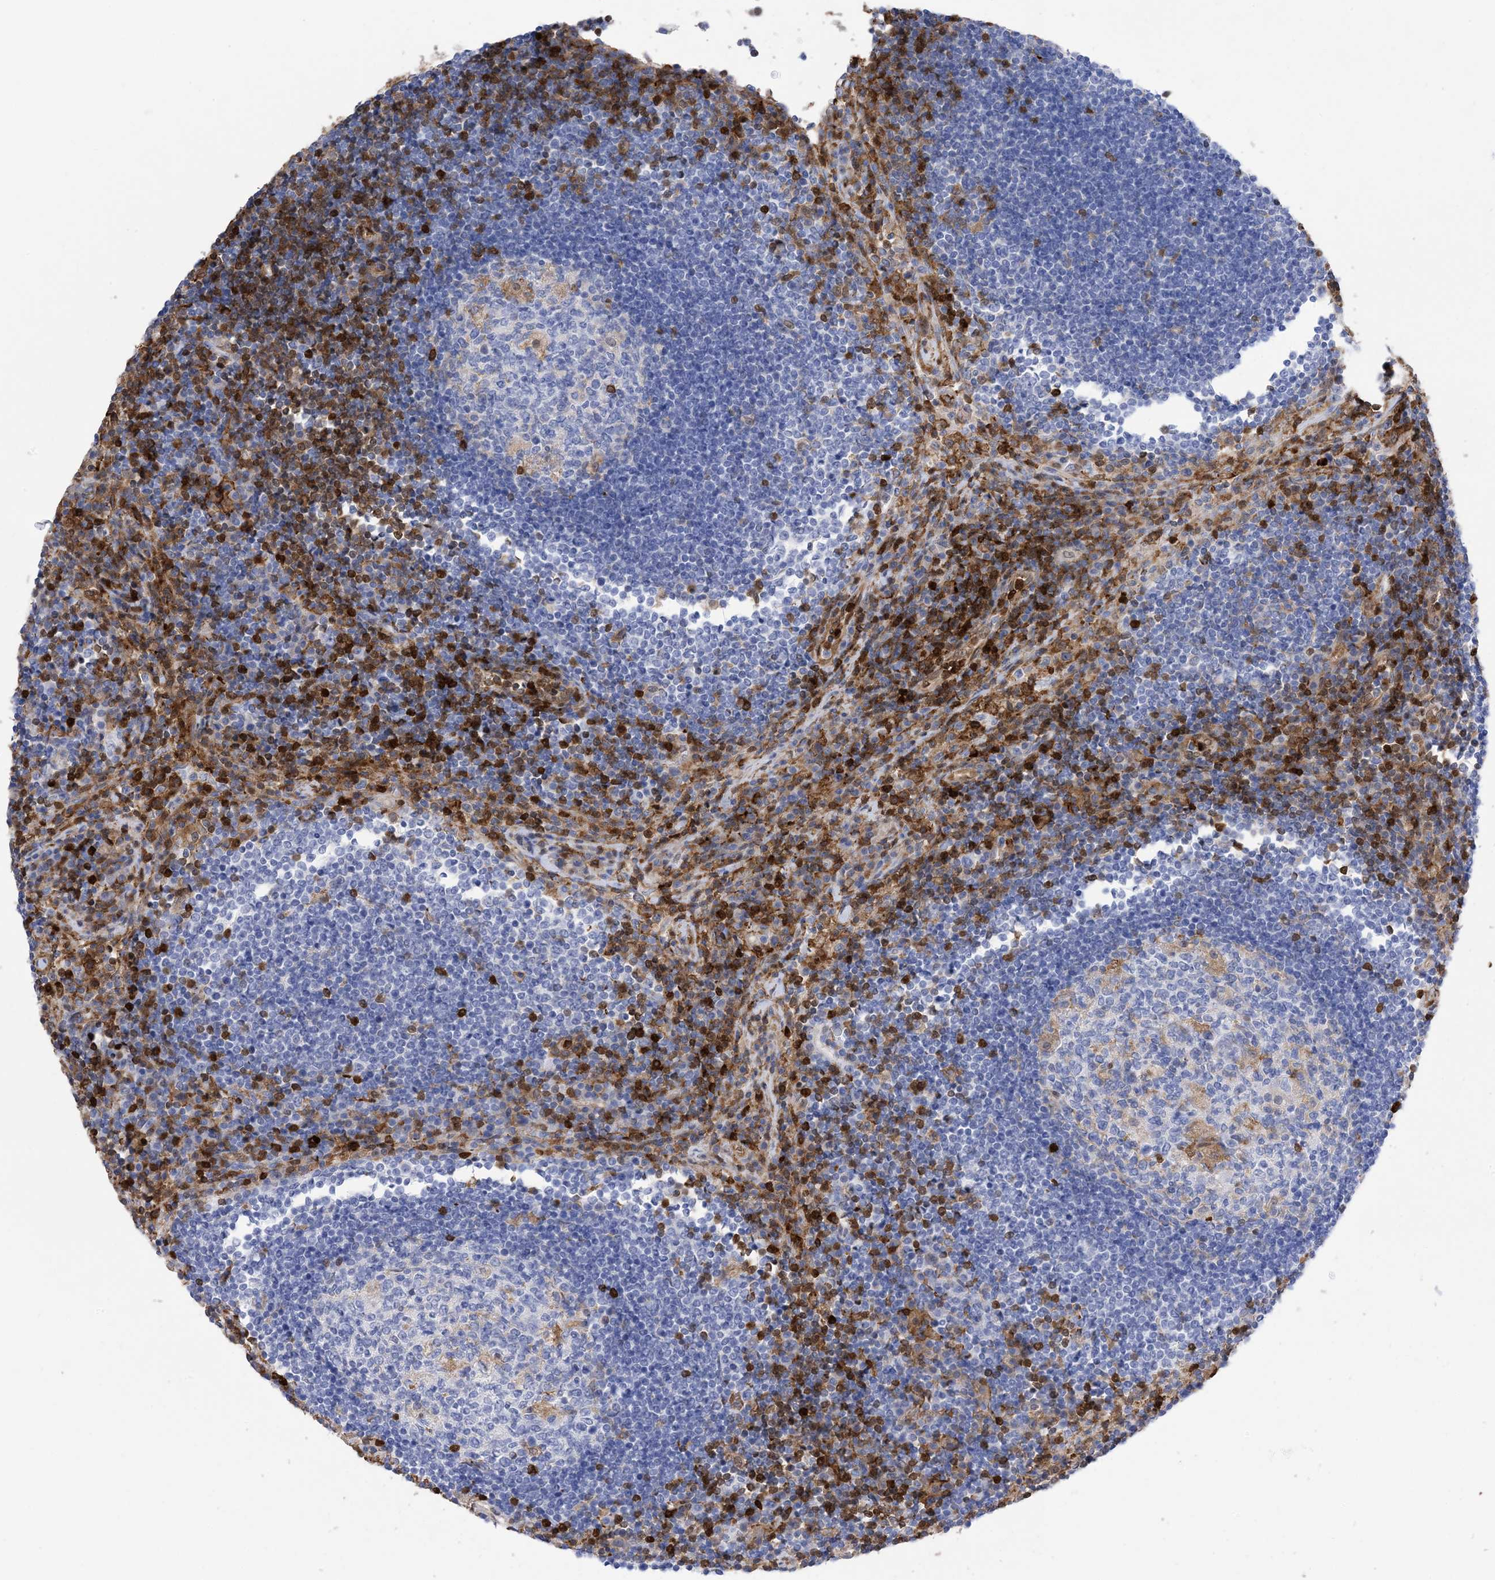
{"staining": {"intensity": "negative", "quantity": "none", "location": "none"}, "tissue": "lymph node", "cell_type": "Germinal center cells", "image_type": "normal", "snomed": [{"axis": "morphology", "description": "Normal tissue, NOS"}, {"axis": "topography", "description": "Lymph node"}], "caption": "High power microscopy image of an immunohistochemistry (IHC) photomicrograph of normal lymph node, revealing no significant positivity in germinal center cells. (Stains: DAB (3,3'-diaminobenzidine) immunohistochemistry (IHC) with hematoxylin counter stain, Microscopy: brightfield microscopy at high magnification).", "gene": "ANXA1", "patient": {"sex": "female", "age": 53}}